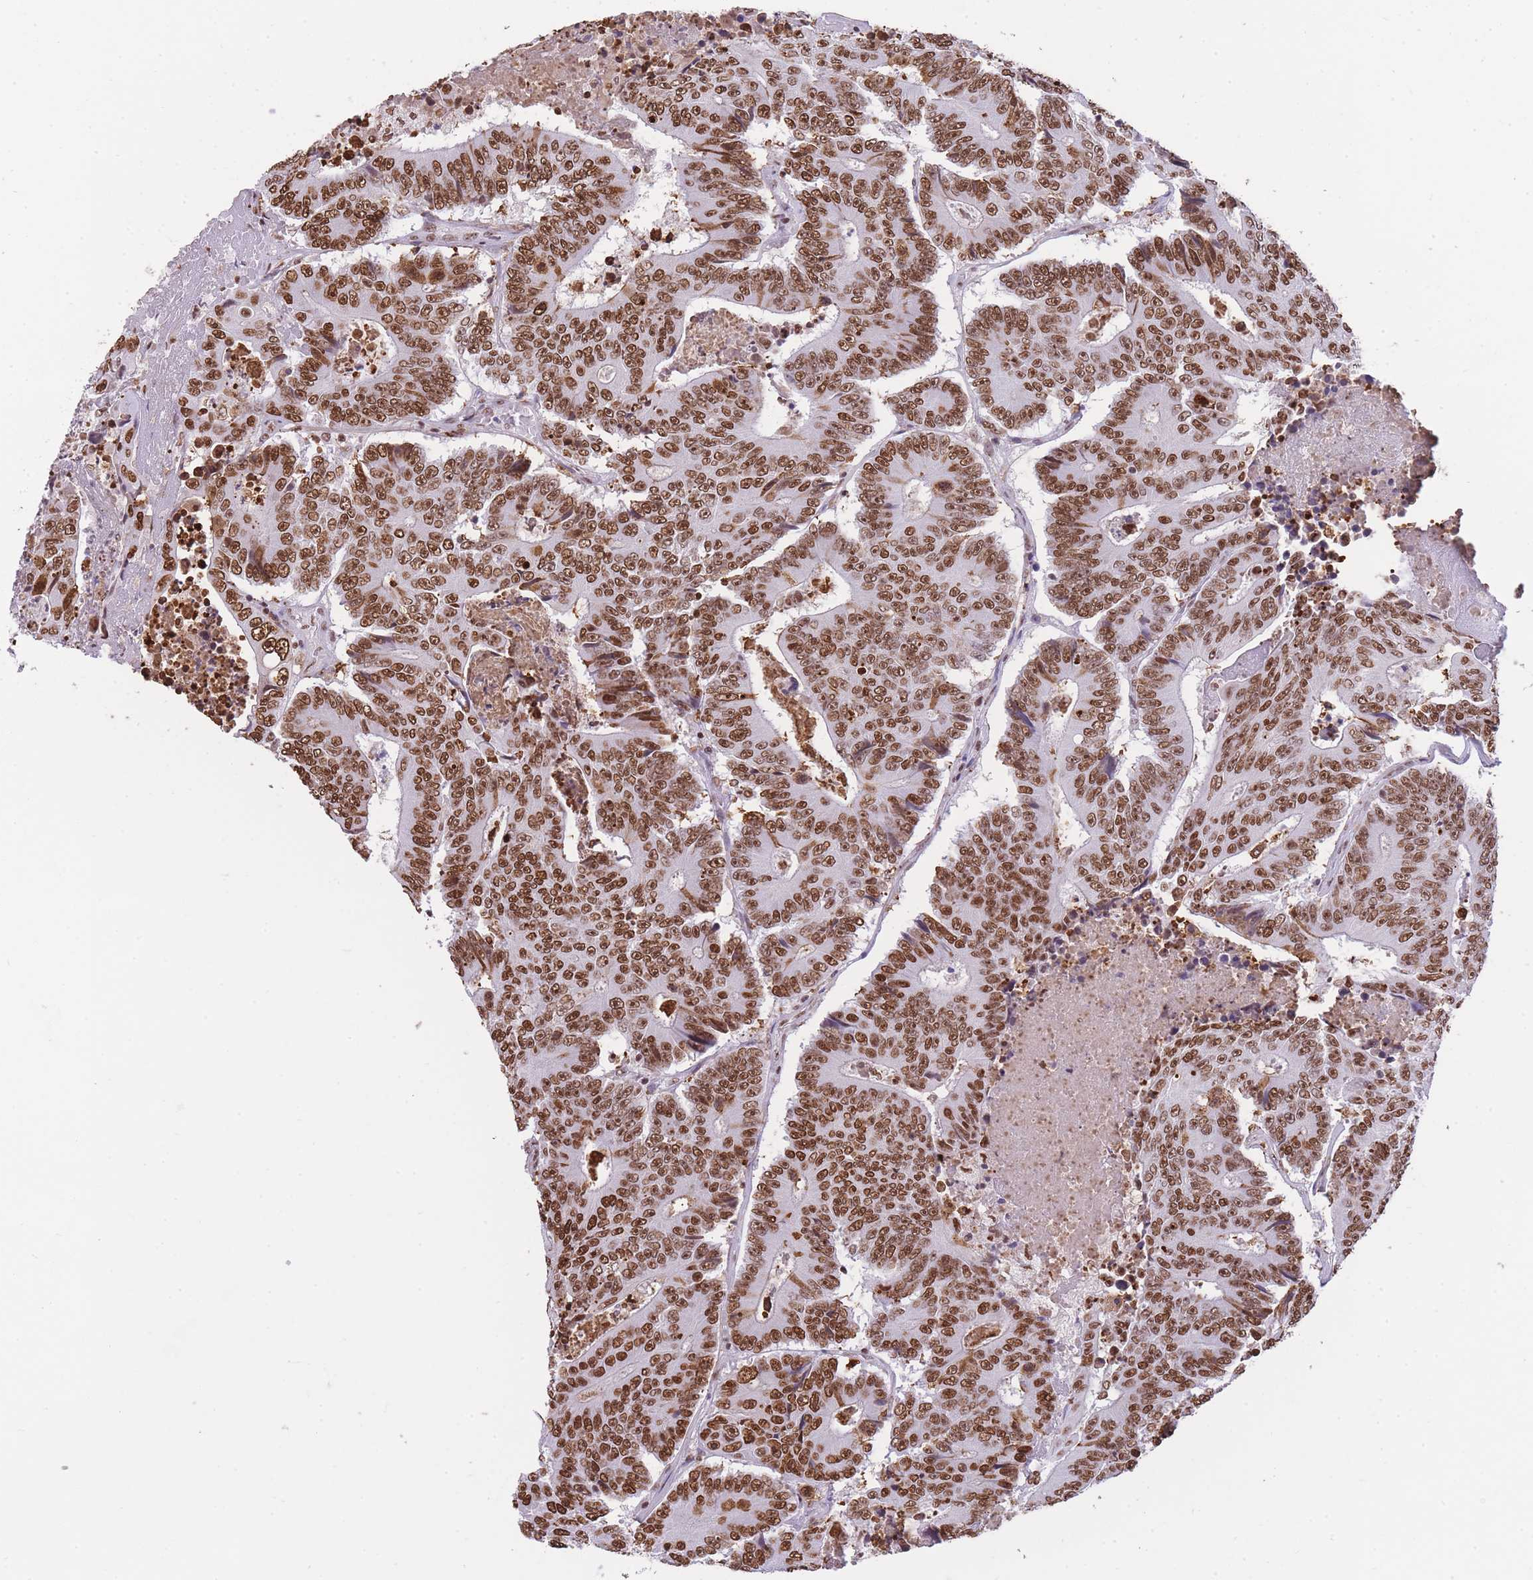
{"staining": {"intensity": "strong", "quantity": ">75%", "location": "nuclear"}, "tissue": "colorectal cancer", "cell_type": "Tumor cells", "image_type": "cancer", "snomed": [{"axis": "morphology", "description": "Adenocarcinoma, NOS"}, {"axis": "topography", "description": "Colon"}], "caption": "Protein expression analysis of human colorectal cancer (adenocarcinoma) reveals strong nuclear positivity in about >75% of tumor cells. The protein is shown in brown color, while the nuclei are stained blue.", "gene": "EVC2", "patient": {"sex": "male", "age": 83}}